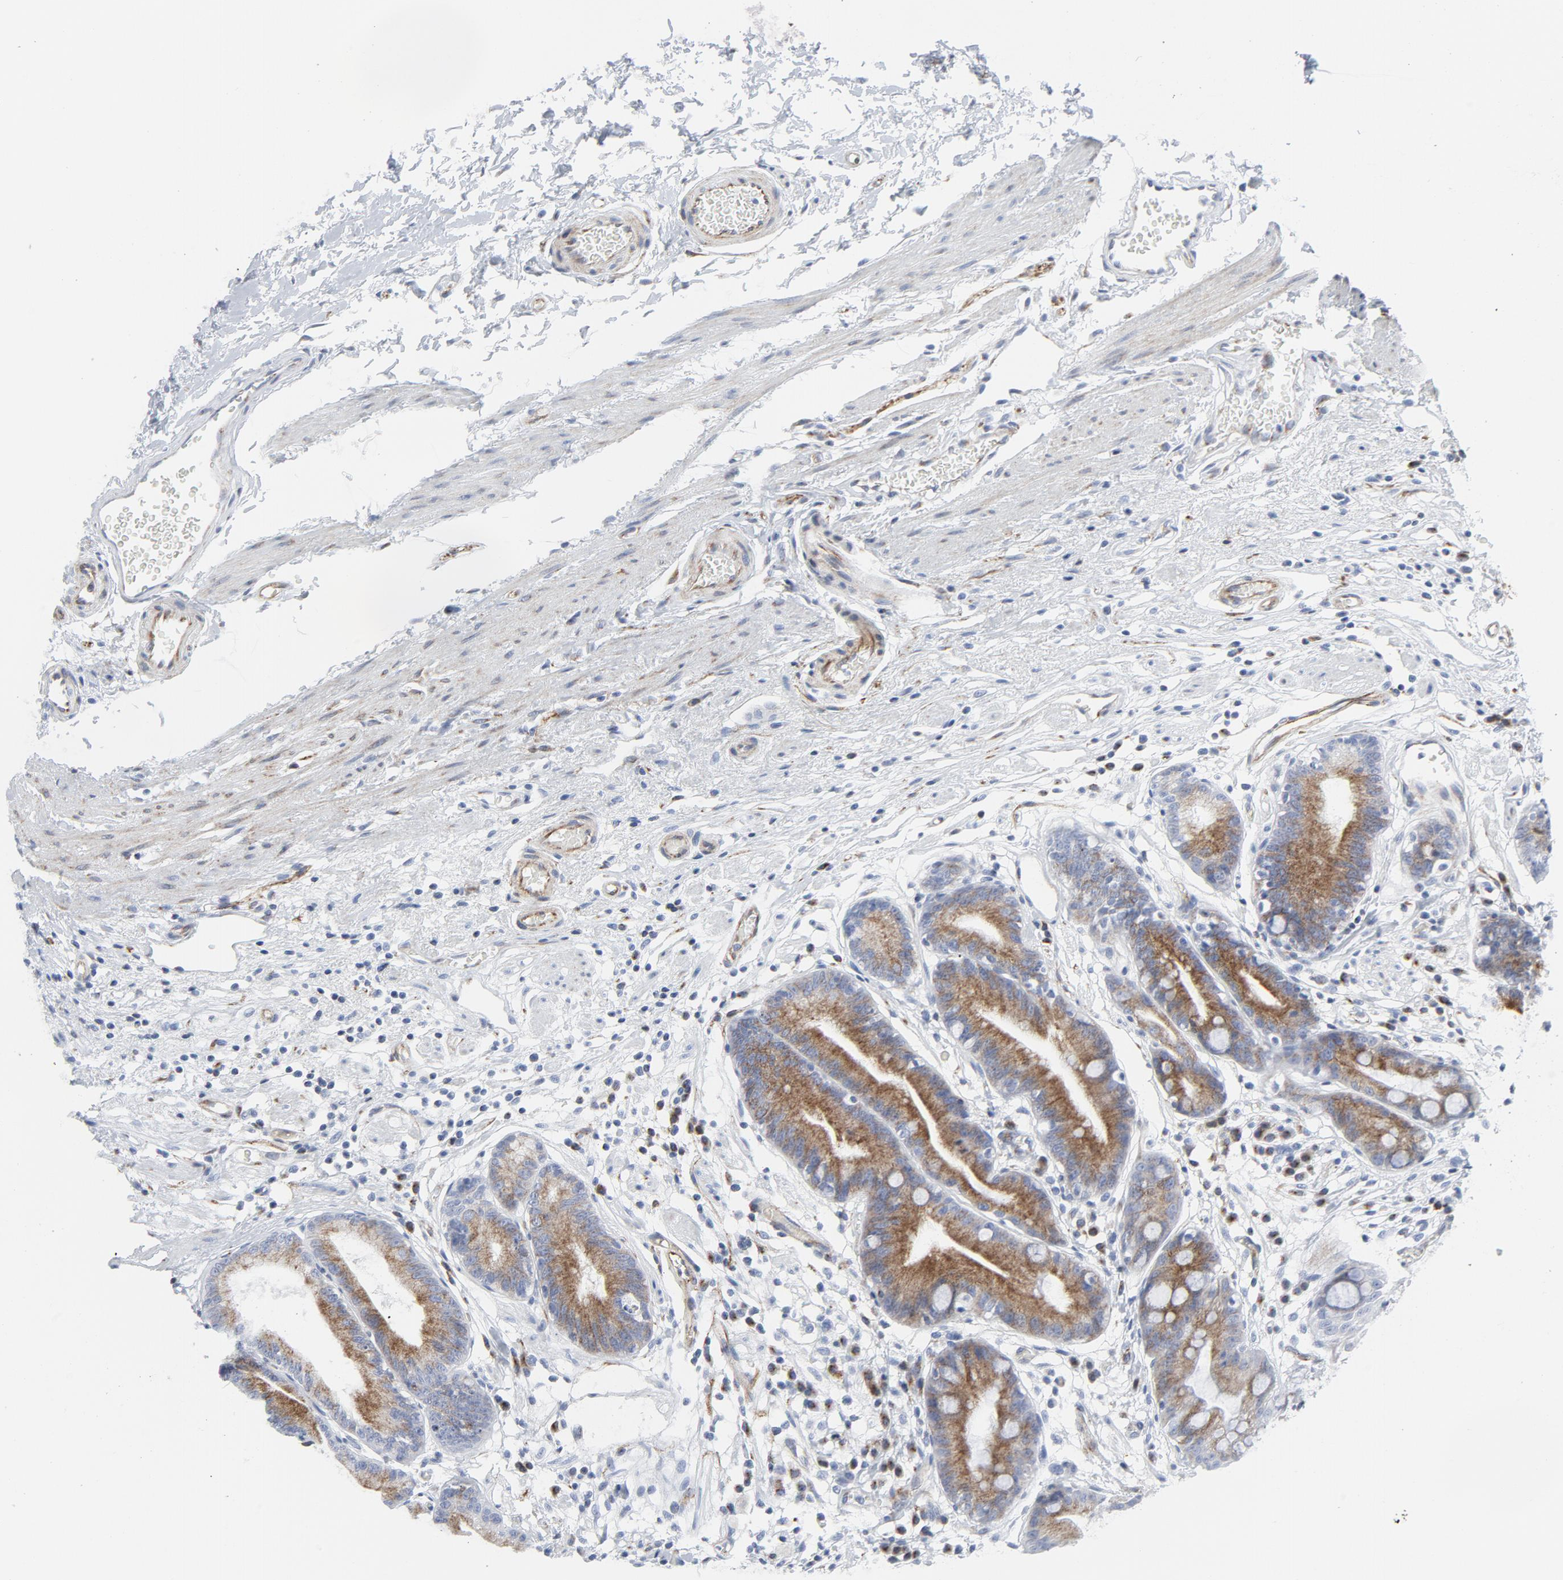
{"staining": {"intensity": "moderate", "quantity": "25%-75%", "location": "cytoplasmic/membranous"}, "tissue": "stomach", "cell_type": "Glandular cells", "image_type": "normal", "snomed": [{"axis": "morphology", "description": "Normal tissue, NOS"}, {"axis": "morphology", "description": "Inflammation, NOS"}, {"axis": "topography", "description": "Stomach, lower"}], "caption": "A micrograph of human stomach stained for a protein exhibits moderate cytoplasmic/membranous brown staining in glandular cells. (IHC, brightfield microscopy, high magnification).", "gene": "TUBB1", "patient": {"sex": "male", "age": 59}}